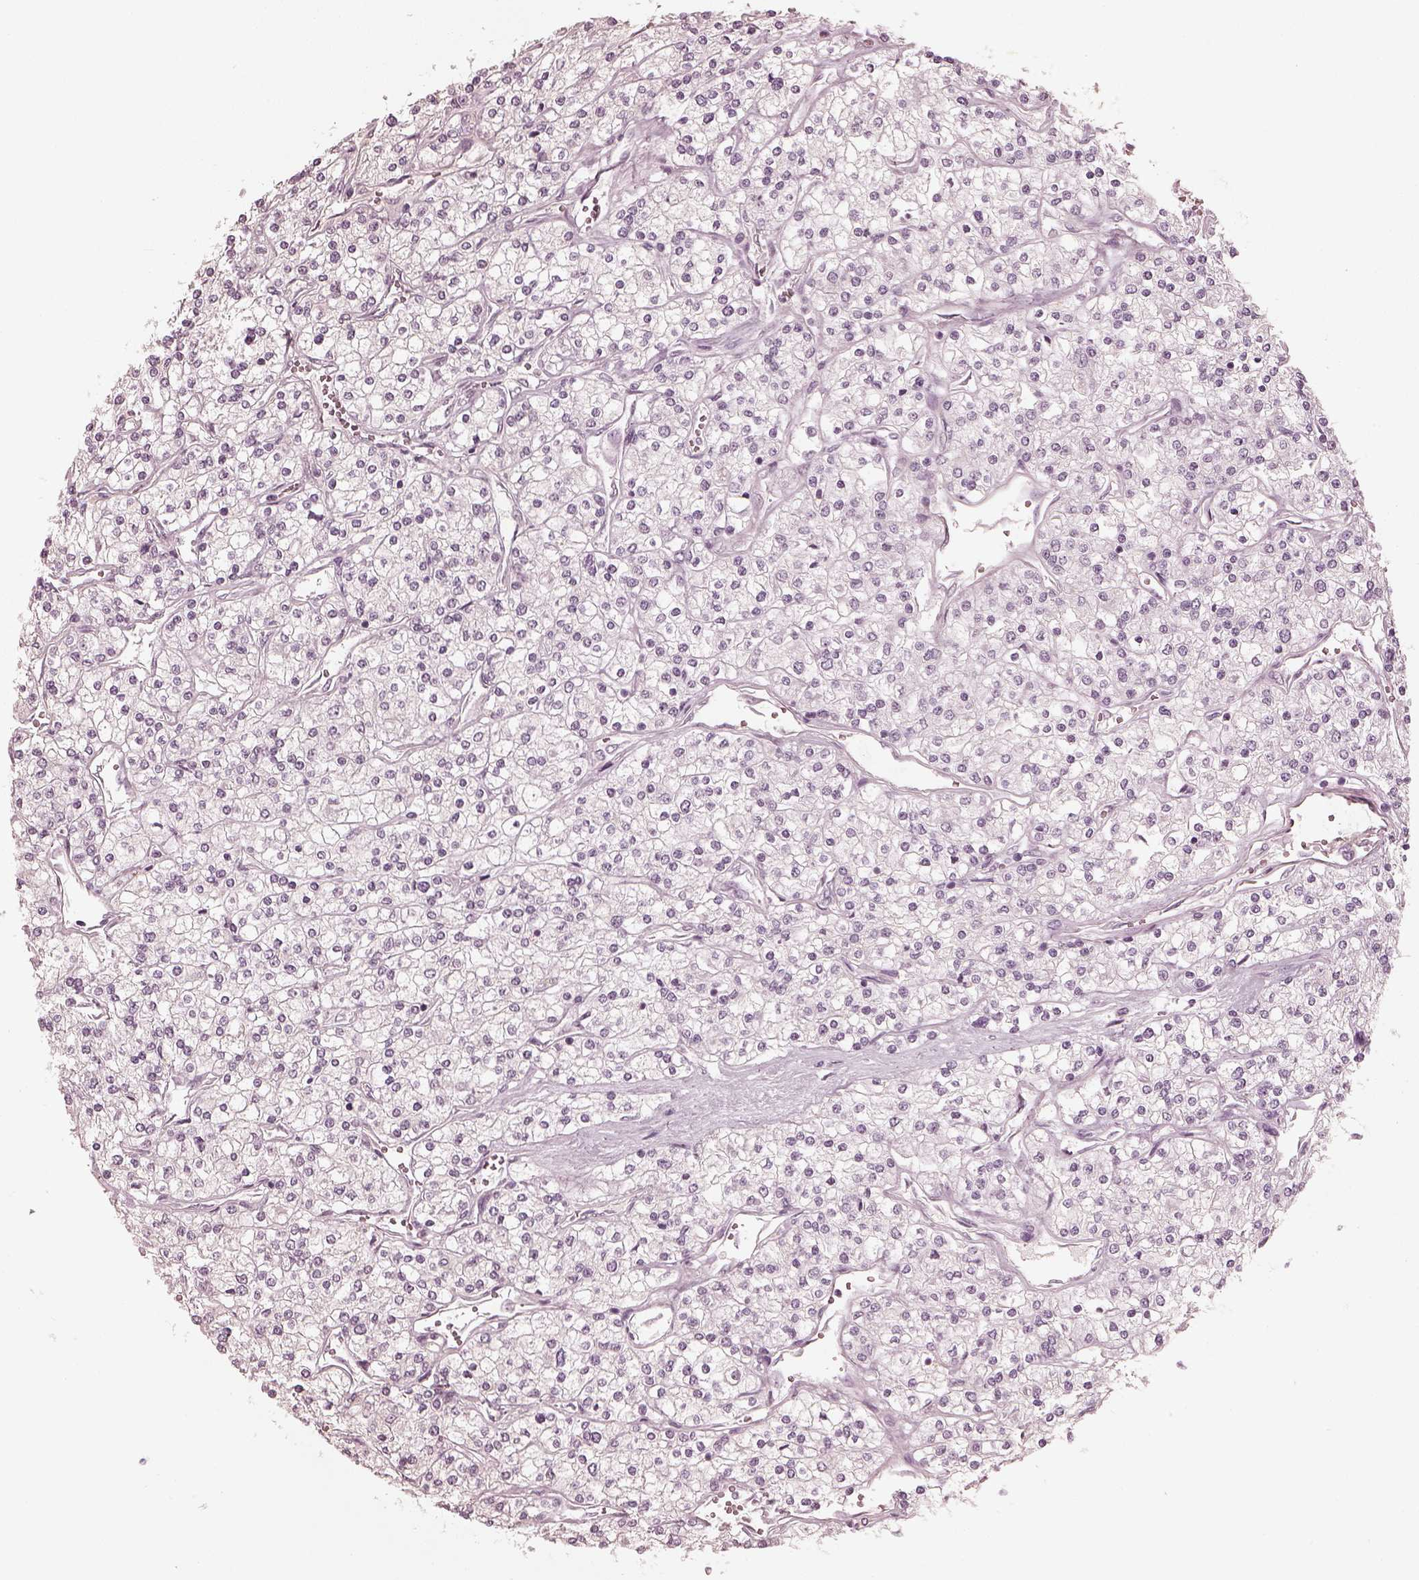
{"staining": {"intensity": "negative", "quantity": "none", "location": "none"}, "tissue": "renal cancer", "cell_type": "Tumor cells", "image_type": "cancer", "snomed": [{"axis": "morphology", "description": "Adenocarcinoma, NOS"}, {"axis": "topography", "description": "Kidney"}], "caption": "IHC of human renal cancer displays no positivity in tumor cells.", "gene": "ADRB3", "patient": {"sex": "male", "age": 80}}